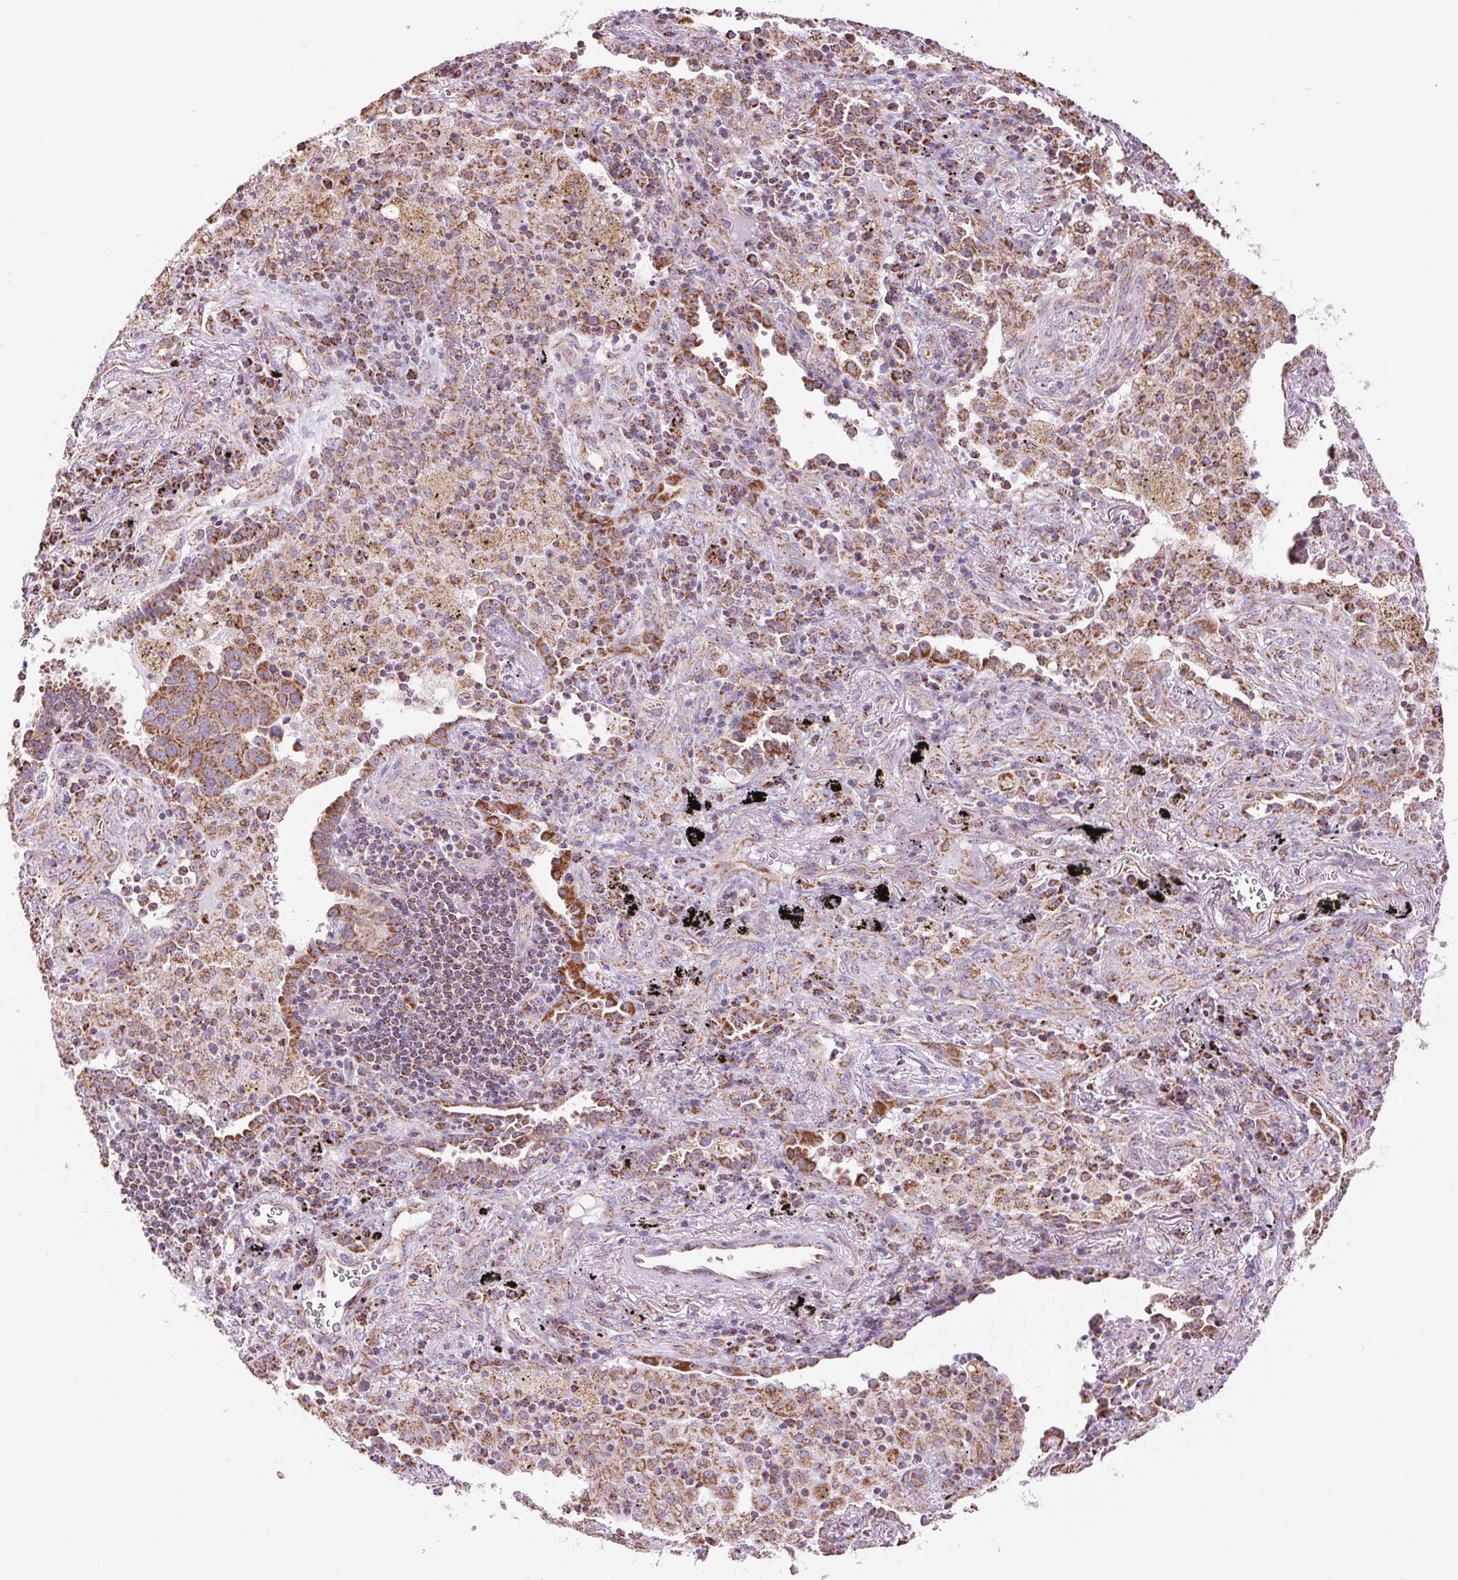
{"staining": {"intensity": "strong", "quantity": ">75%", "location": "cytoplasmic/membranous"}, "tissue": "lung cancer", "cell_type": "Tumor cells", "image_type": "cancer", "snomed": [{"axis": "morphology", "description": "Adenocarcinoma, NOS"}, {"axis": "morphology", "description": "Adenocarcinoma, metastatic, NOS"}, {"axis": "topography", "description": "Lymph node"}, {"axis": "topography", "description": "Lung"}], "caption": "Human lung cancer (metastatic adenocarcinoma) stained for a protein (brown) displays strong cytoplasmic/membranous positive expression in about >75% of tumor cells.", "gene": "ATP5PB", "patient": {"sex": "female", "age": 65}}